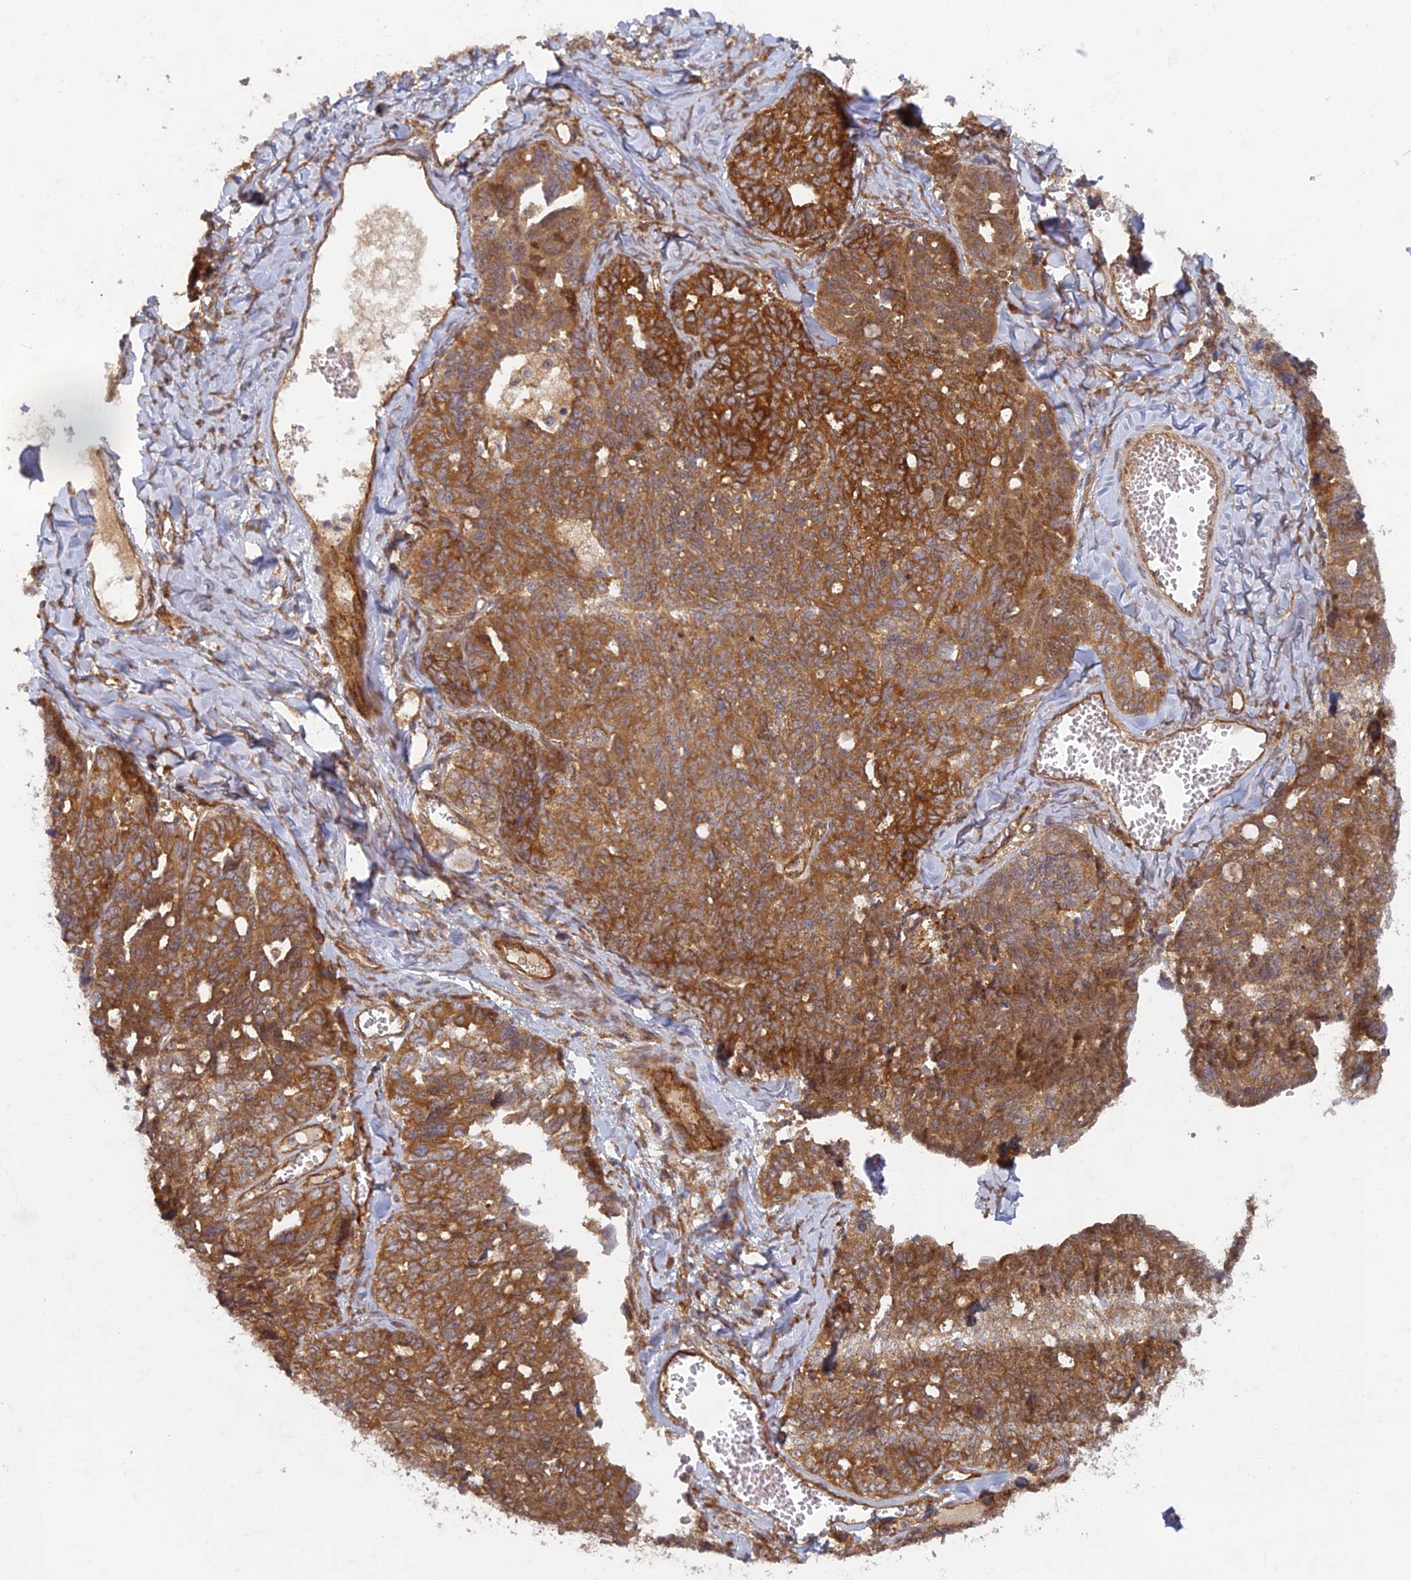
{"staining": {"intensity": "strong", "quantity": ">75%", "location": "cytoplasmic/membranous"}, "tissue": "ovarian cancer", "cell_type": "Tumor cells", "image_type": "cancer", "snomed": [{"axis": "morphology", "description": "Cystadenocarcinoma, serous, NOS"}, {"axis": "topography", "description": "Ovary"}], "caption": "A brown stain shows strong cytoplasmic/membranous positivity of a protein in human serous cystadenocarcinoma (ovarian) tumor cells.", "gene": "TCF25", "patient": {"sex": "female", "age": 79}}